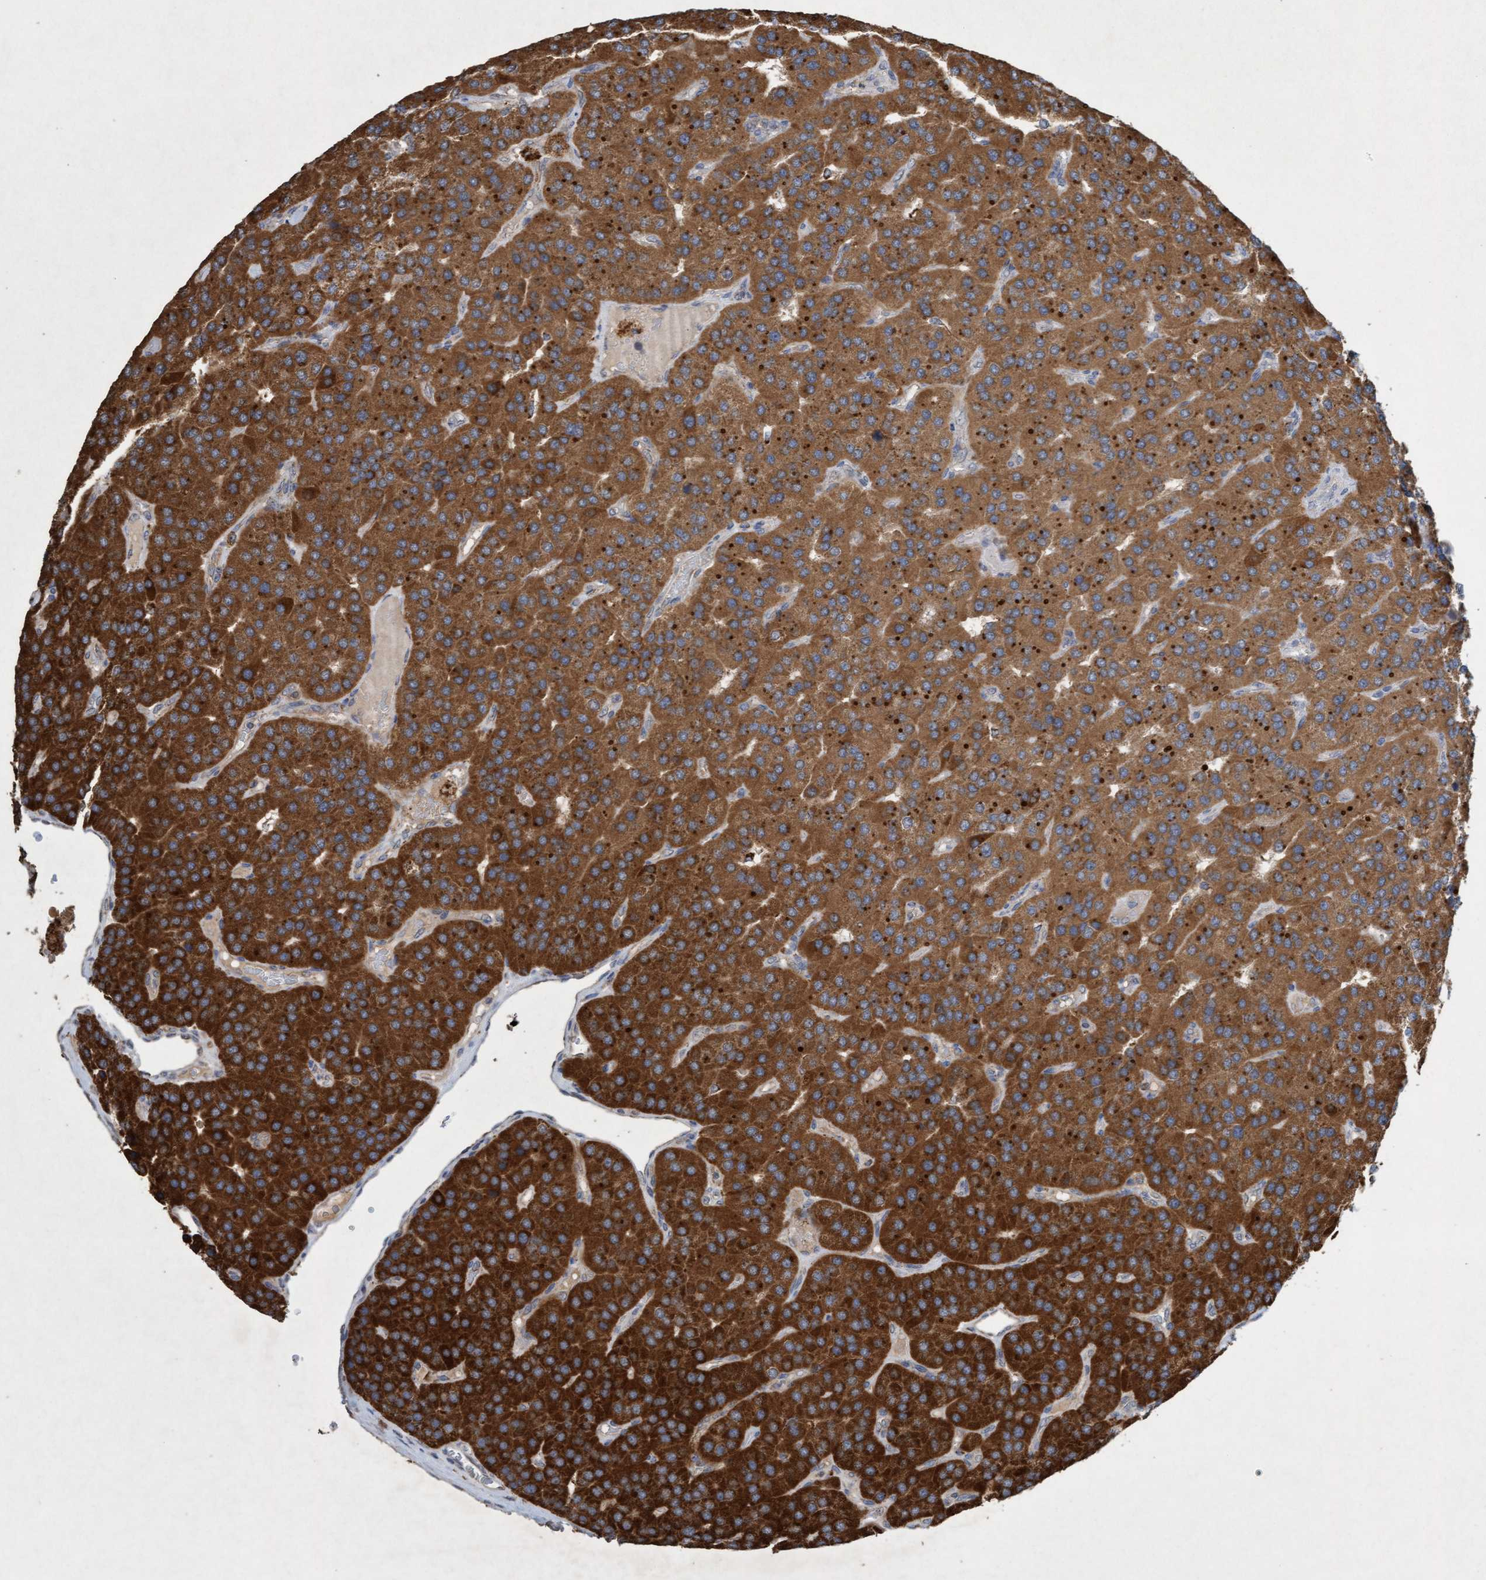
{"staining": {"intensity": "strong", "quantity": ">75%", "location": "cytoplasmic/membranous"}, "tissue": "parathyroid gland", "cell_type": "Glandular cells", "image_type": "normal", "snomed": [{"axis": "morphology", "description": "Normal tissue, NOS"}, {"axis": "morphology", "description": "Adenoma, NOS"}, {"axis": "topography", "description": "Parathyroid gland"}], "caption": "Parathyroid gland stained with DAB (3,3'-diaminobenzidine) immunohistochemistry reveals high levels of strong cytoplasmic/membranous staining in about >75% of glandular cells.", "gene": "ATPAF2", "patient": {"sex": "female", "age": 86}}